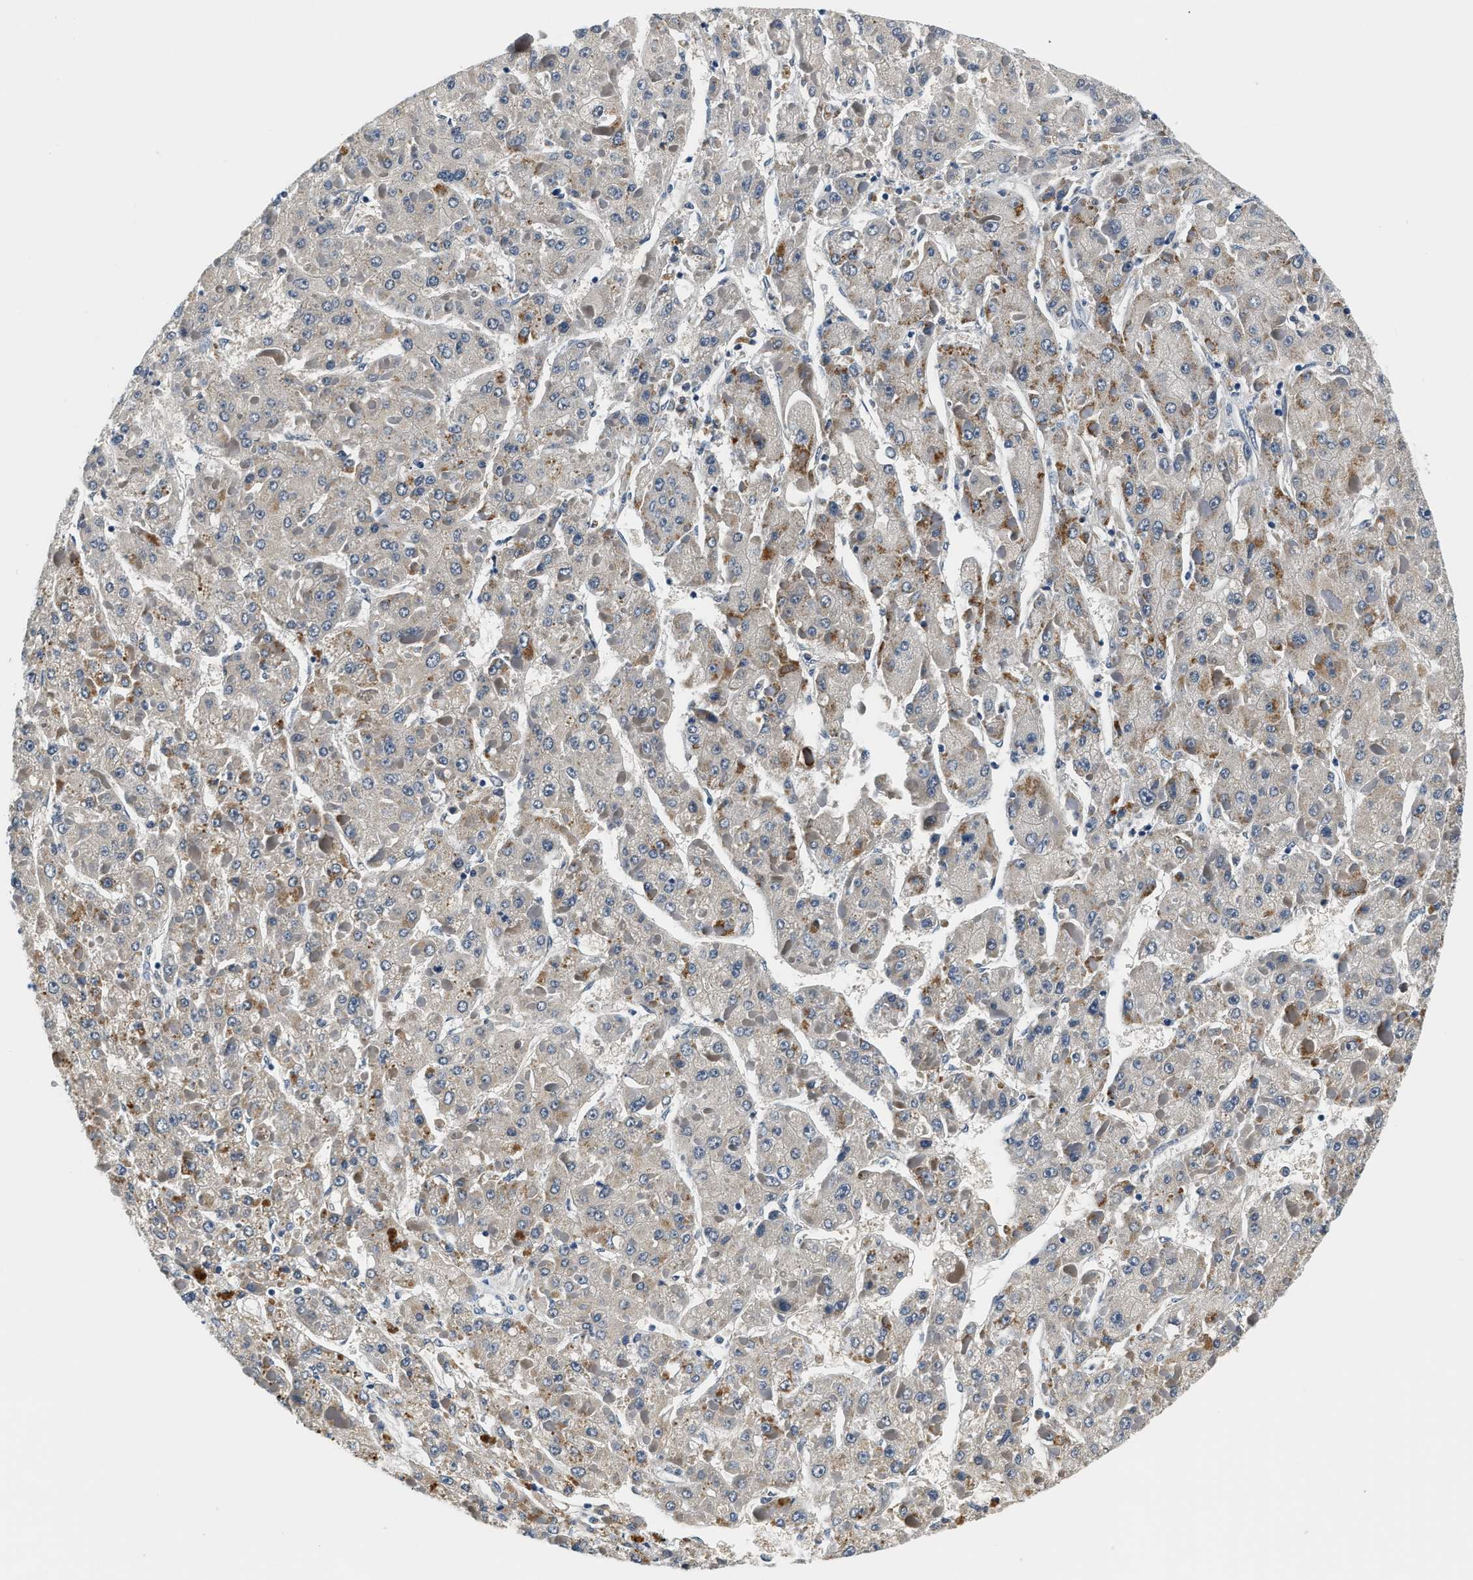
{"staining": {"intensity": "negative", "quantity": "none", "location": "none"}, "tissue": "liver cancer", "cell_type": "Tumor cells", "image_type": "cancer", "snomed": [{"axis": "morphology", "description": "Carcinoma, Hepatocellular, NOS"}, {"axis": "topography", "description": "Liver"}], "caption": "Histopathology image shows no significant protein staining in tumor cells of hepatocellular carcinoma (liver).", "gene": "YAE1", "patient": {"sex": "female", "age": 73}}